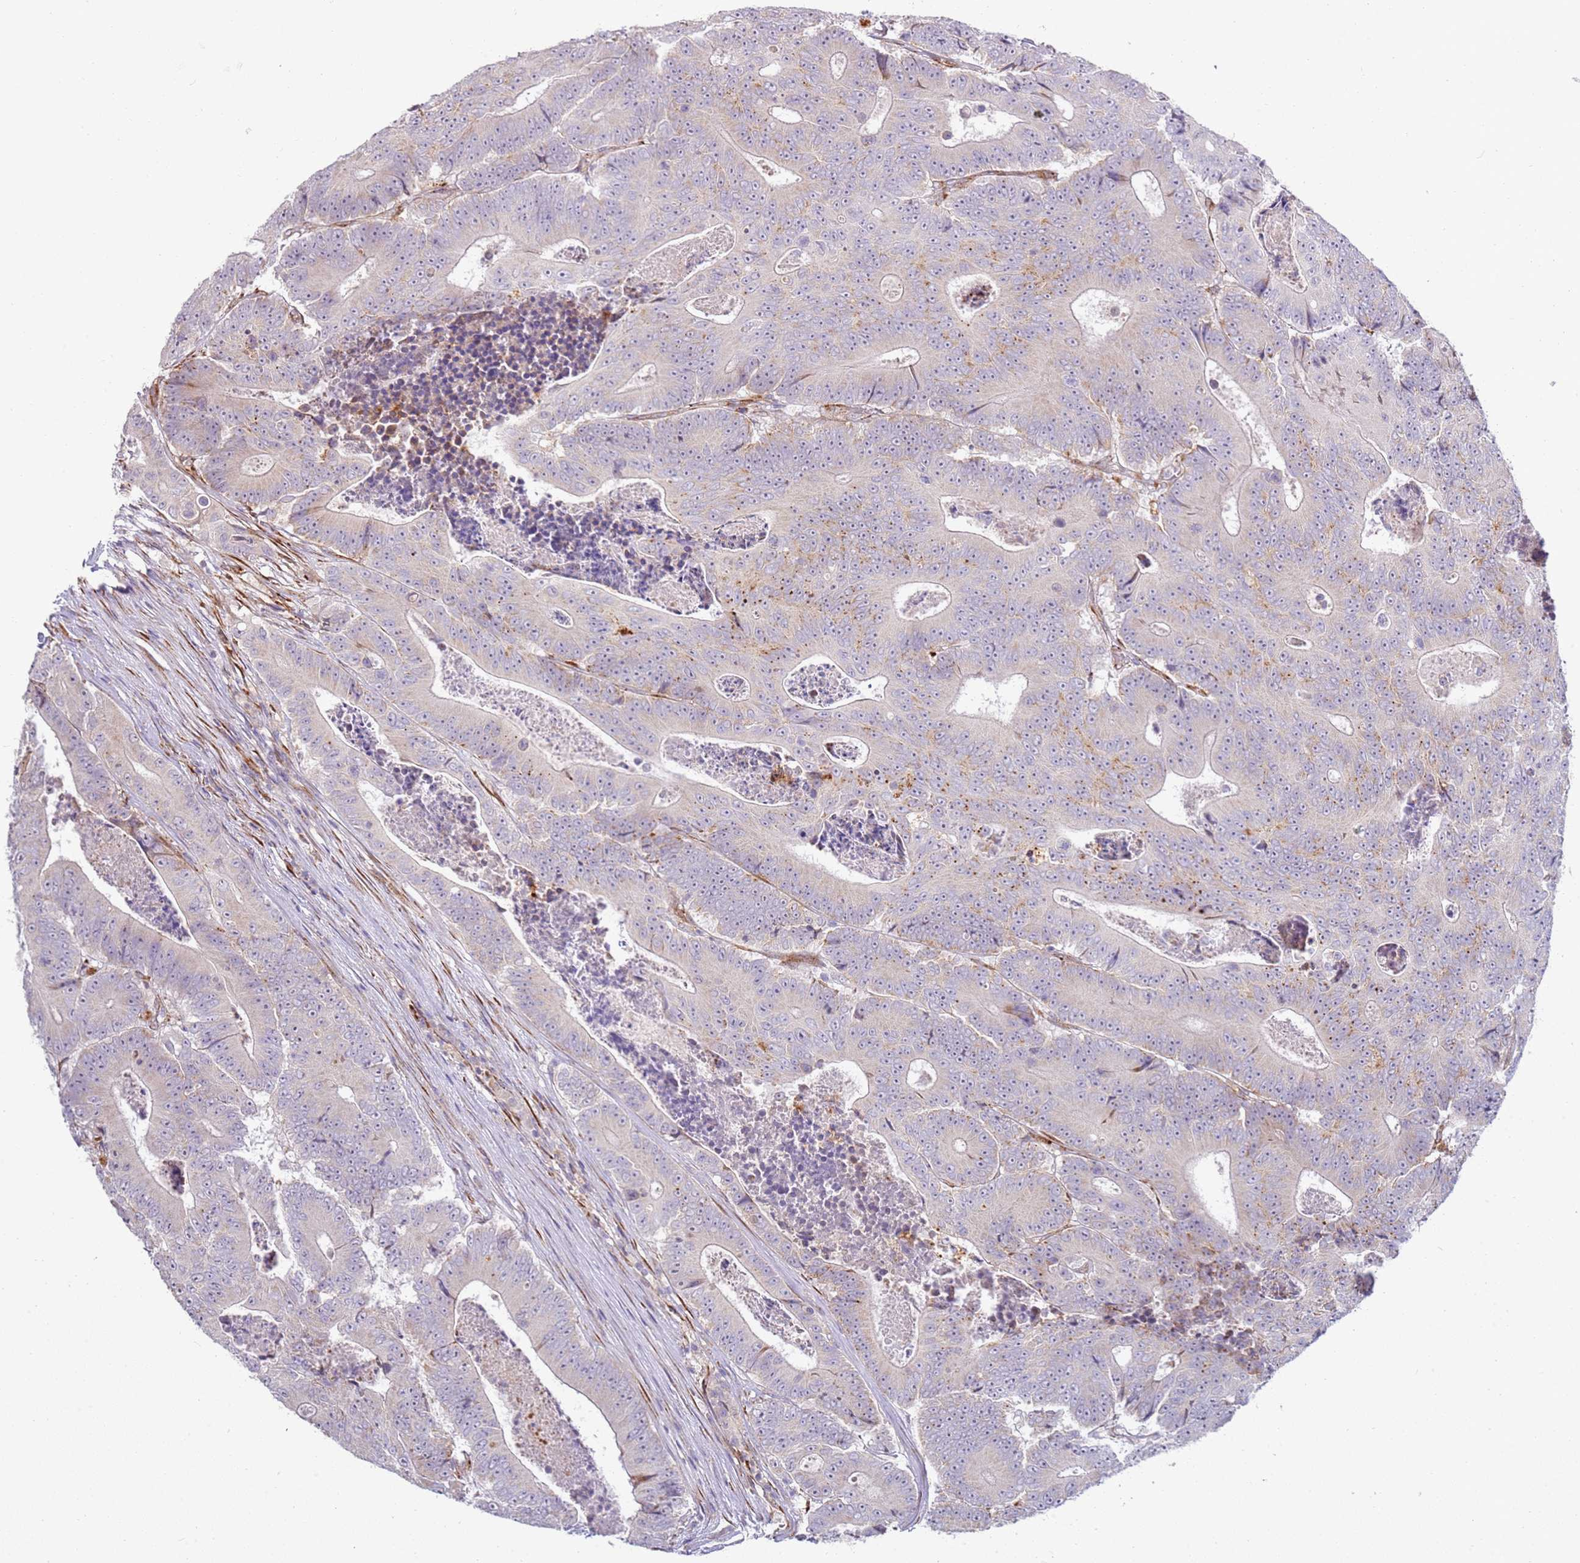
{"staining": {"intensity": "weak", "quantity": "<25%", "location": "cytoplasmic/membranous"}, "tissue": "colorectal cancer", "cell_type": "Tumor cells", "image_type": "cancer", "snomed": [{"axis": "morphology", "description": "Adenocarcinoma, NOS"}, {"axis": "topography", "description": "Colon"}], "caption": "Immunohistochemistry (IHC) of colorectal cancer (adenocarcinoma) shows no staining in tumor cells. The staining is performed using DAB brown chromogen with nuclei counter-stained in using hematoxylin.", "gene": "GRAP", "patient": {"sex": "male", "age": 83}}